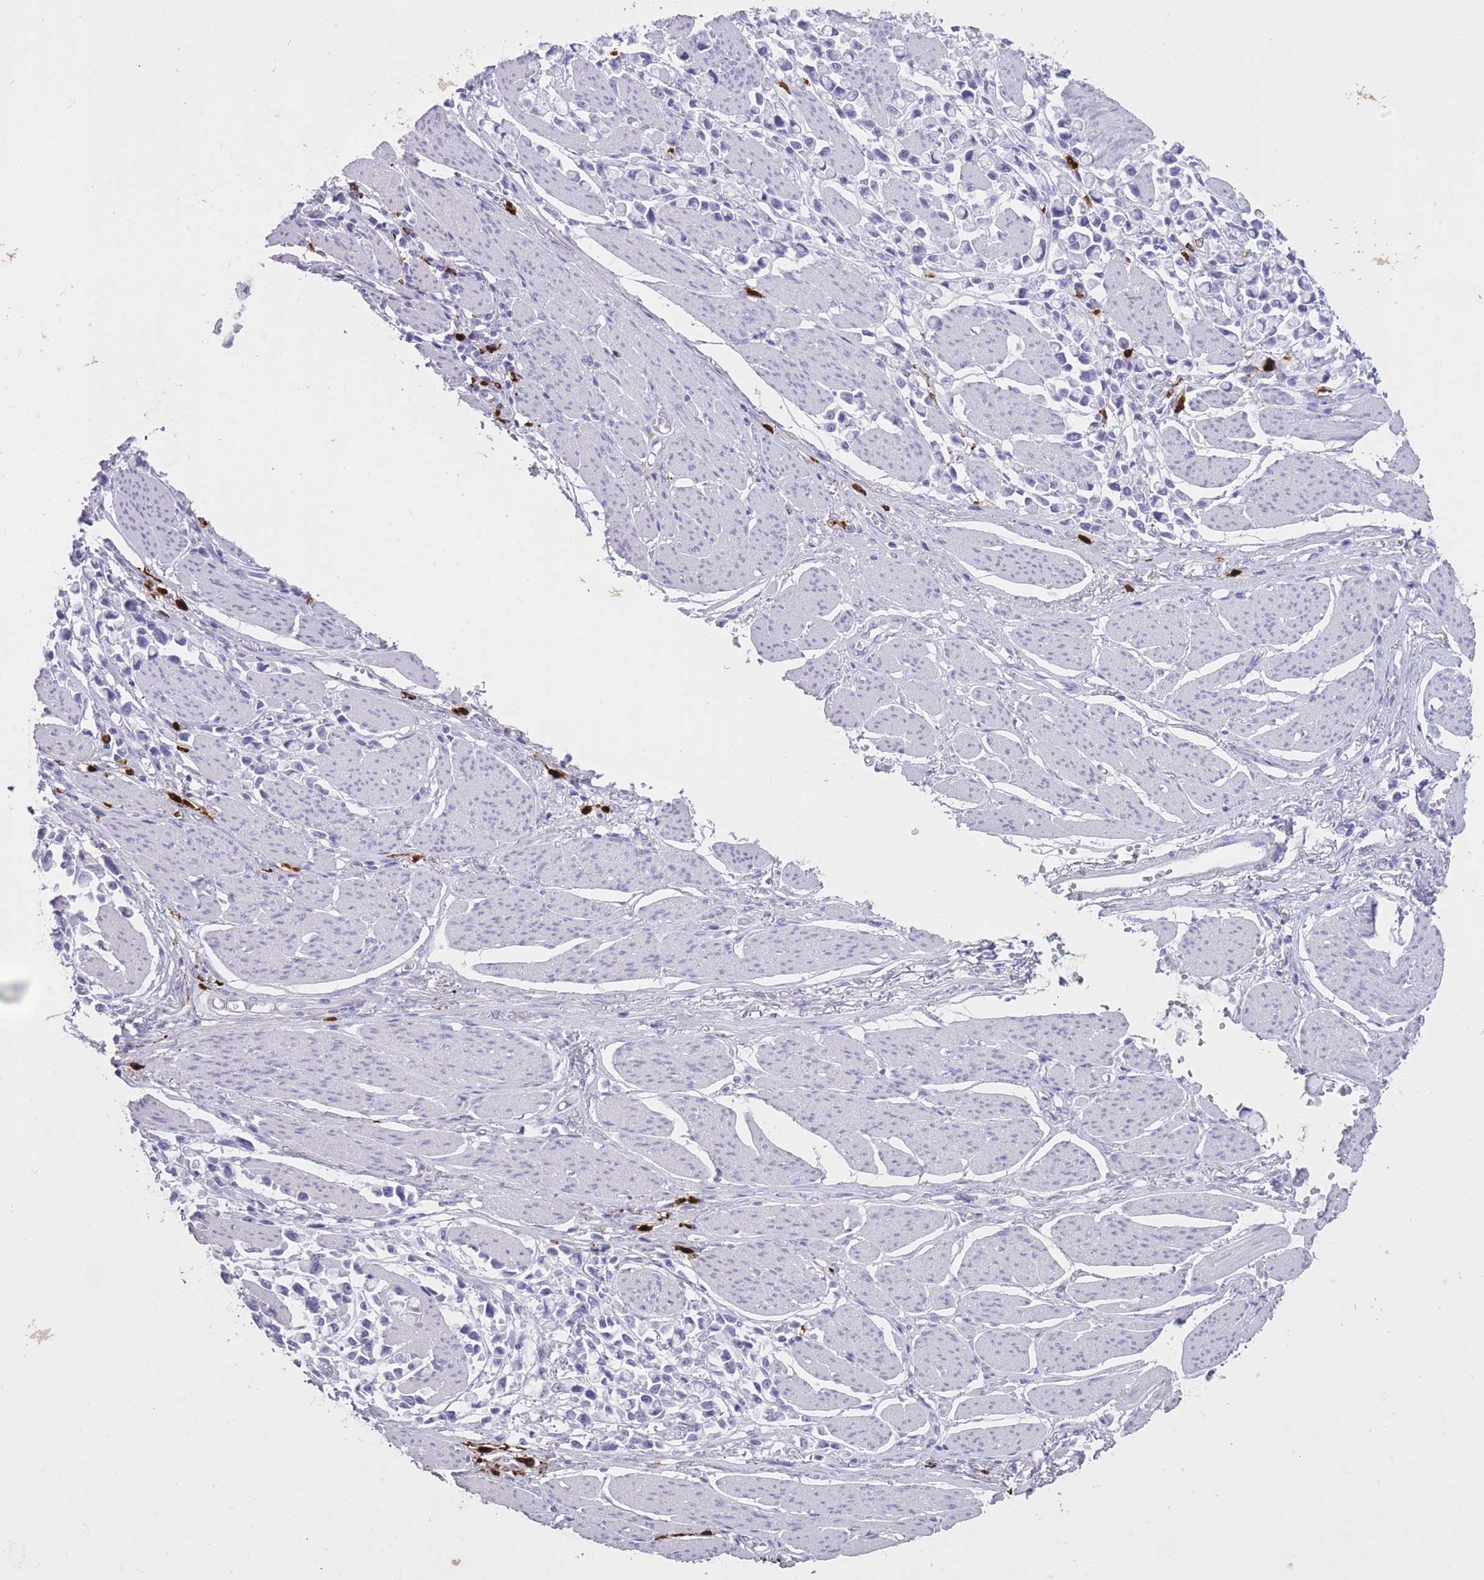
{"staining": {"intensity": "negative", "quantity": "none", "location": "none"}, "tissue": "stomach cancer", "cell_type": "Tumor cells", "image_type": "cancer", "snomed": [{"axis": "morphology", "description": "Adenocarcinoma, NOS"}, {"axis": "topography", "description": "Stomach"}], "caption": "A high-resolution photomicrograph shows immunohistochemistry (IHC) staining of stomach cancer, which shows no significant expression in tumor cells. (DAB immunohistochemistry visualized using brightfield microscopy, high magnification).", "gene": "OR4F21", "patient": {"sex": "female", "age": 81}}